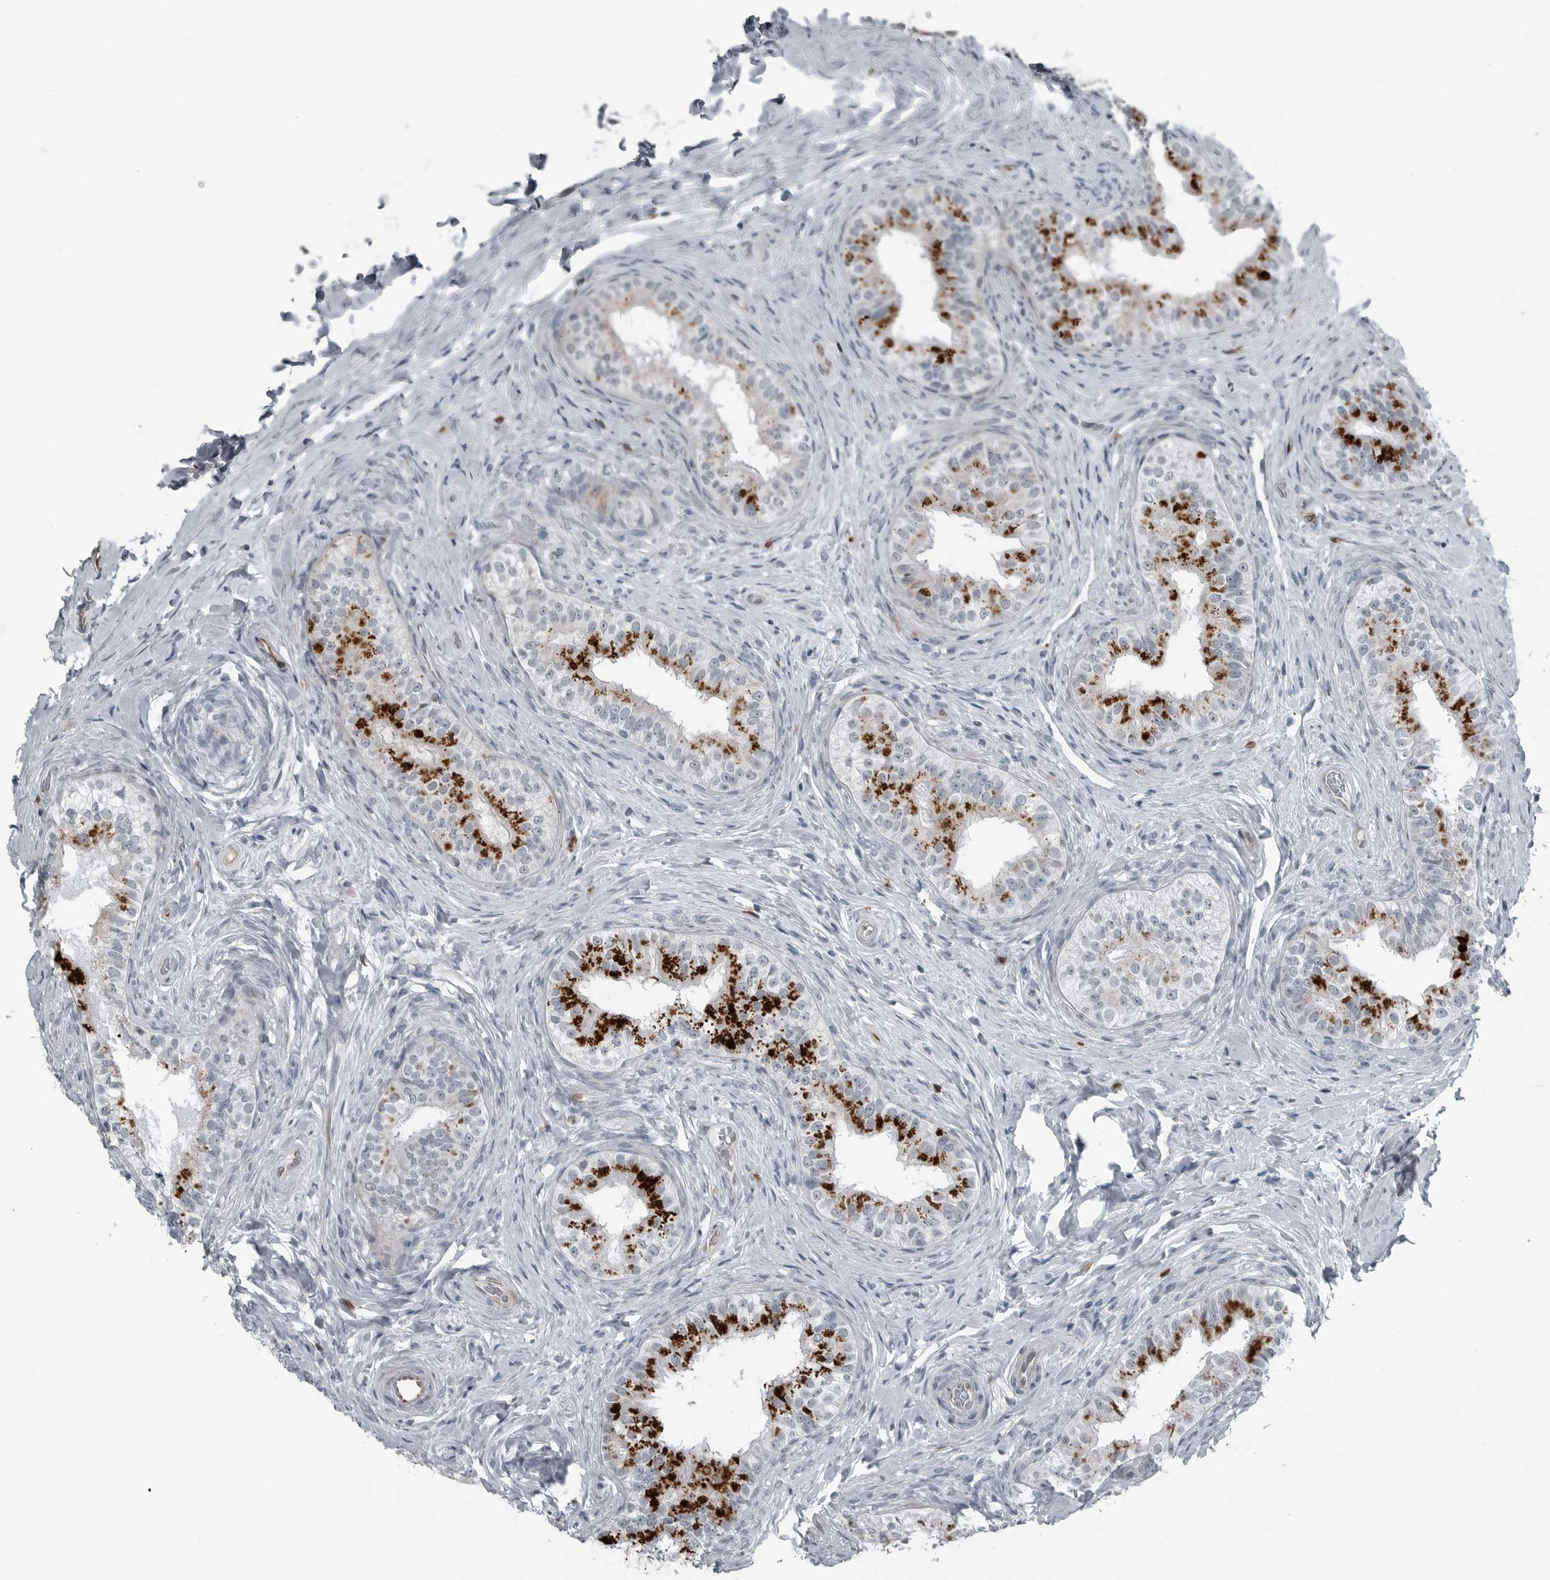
{"staining": {"intensity": "strong", "quantity": "25%-75%", "location": "cytoplasmic/membranous"}, "tissue": "epididymis", "cell_type": "Glandular cells", "image_type": "normal", "snomed": [{"axis": "morphology", "description": "Normal tissue, NOS"}, {"axis": "topography", "description": "Epididymis"}], "caption": "About 25%-75% of glandular cells in normal epididymis display strong cytoplasmic/membranous protein positivity as visualized by brown immunohistochemical staining.", "gene": "GAK", "patient": {"sex": "male", "age": 49}}